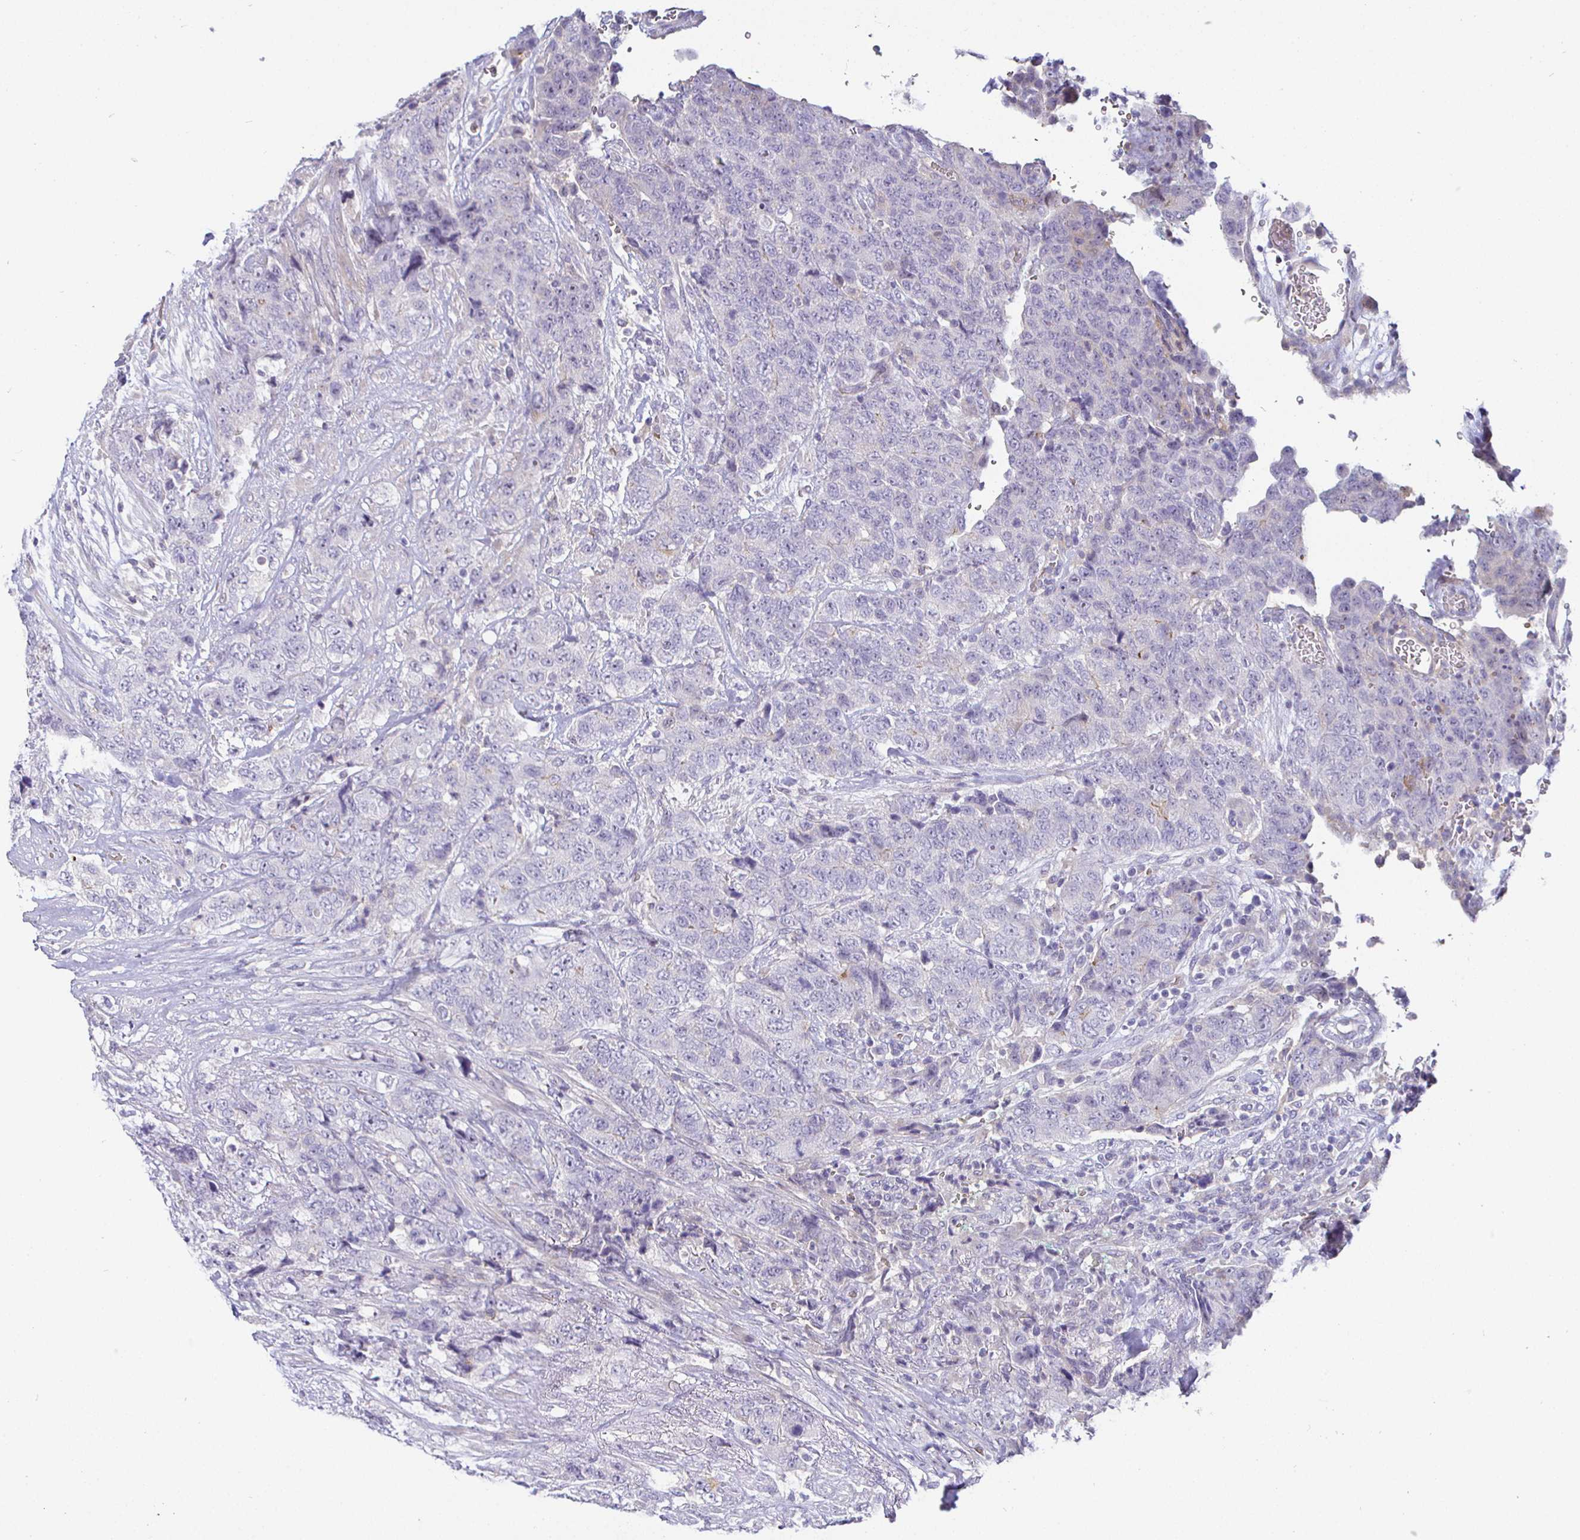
{"staining": {"intensity": "negative", "quantity": "none", "location": "none"}, "tissue": "urothelial cancer", "cell_type": "Tumor cells", "image_type": "cancer", "snomed": [{"axis": "morphology", "description": "Urothelial carcinoma, High grade"}, {"axis": "topography", "description": "Urinary bladder"}], "caption": "This histopathology image is of urothelial cancer stained with IHC to label a protein in brown with the nuclei are counter-stained blue. There is no expression in tumor cells.", "gene": "SIRPA", "patient": {"sex": "female", "age": 78}}